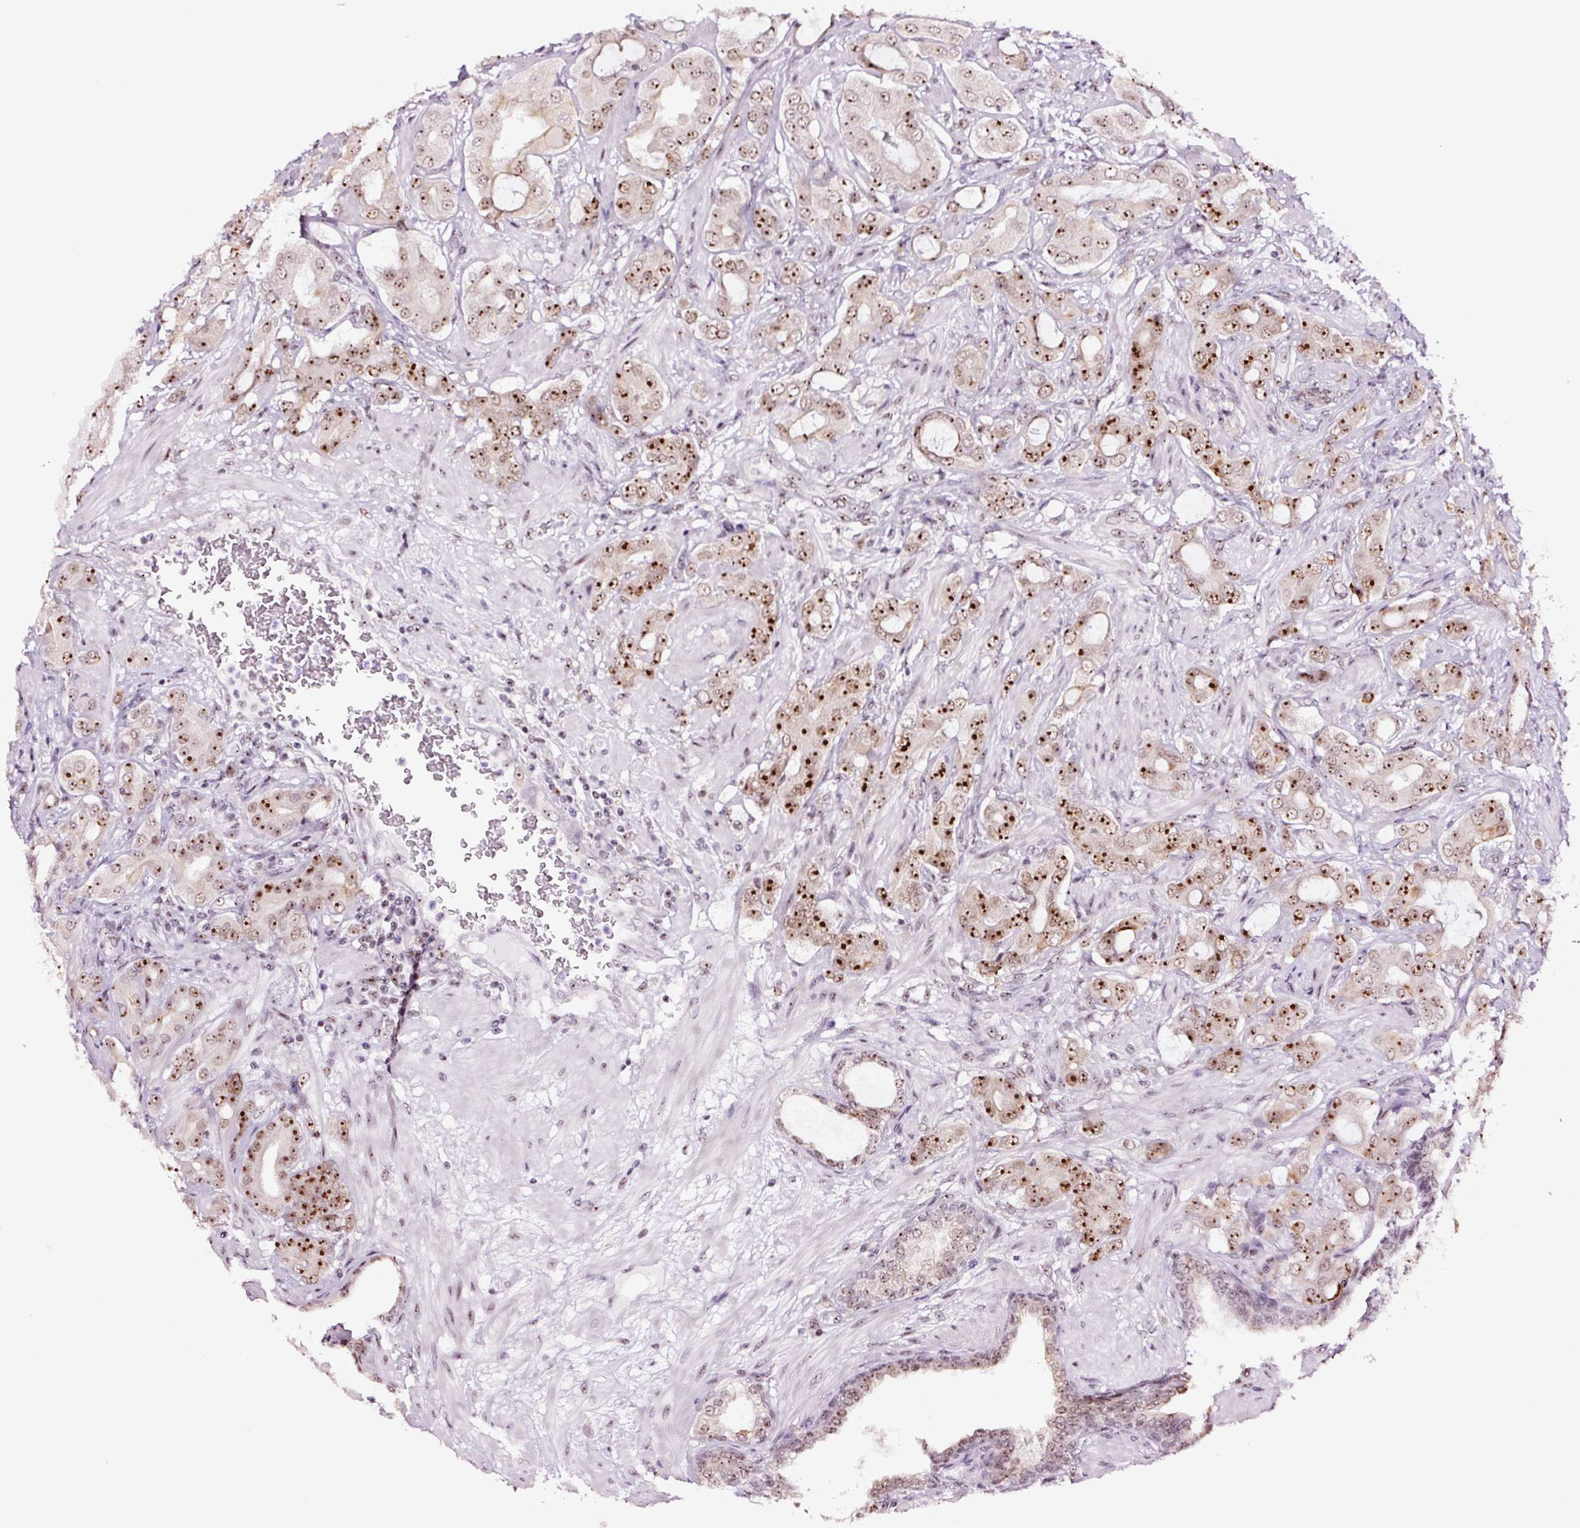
{"staining": {"intensity": "strong", "quantity": ">75%", "location": "nuclear"}, "tissue": "prostate cancer", "cell_type": "Tumor cells", "image_type": "cancer", "snomed": [{"axis": "morphology", "description": "Adenocarcinoma, Low grade"}, {"axis": "topography", "description": "Prostate"}], "caption": "A micrograph of human prostate cancer (low-grade adenocarcinoma) stained for a protein demonstrates strong nuclear brown staining in tumor cells.", "gene": "GNL3", "patient": {"sex": "male", "age": 57}}